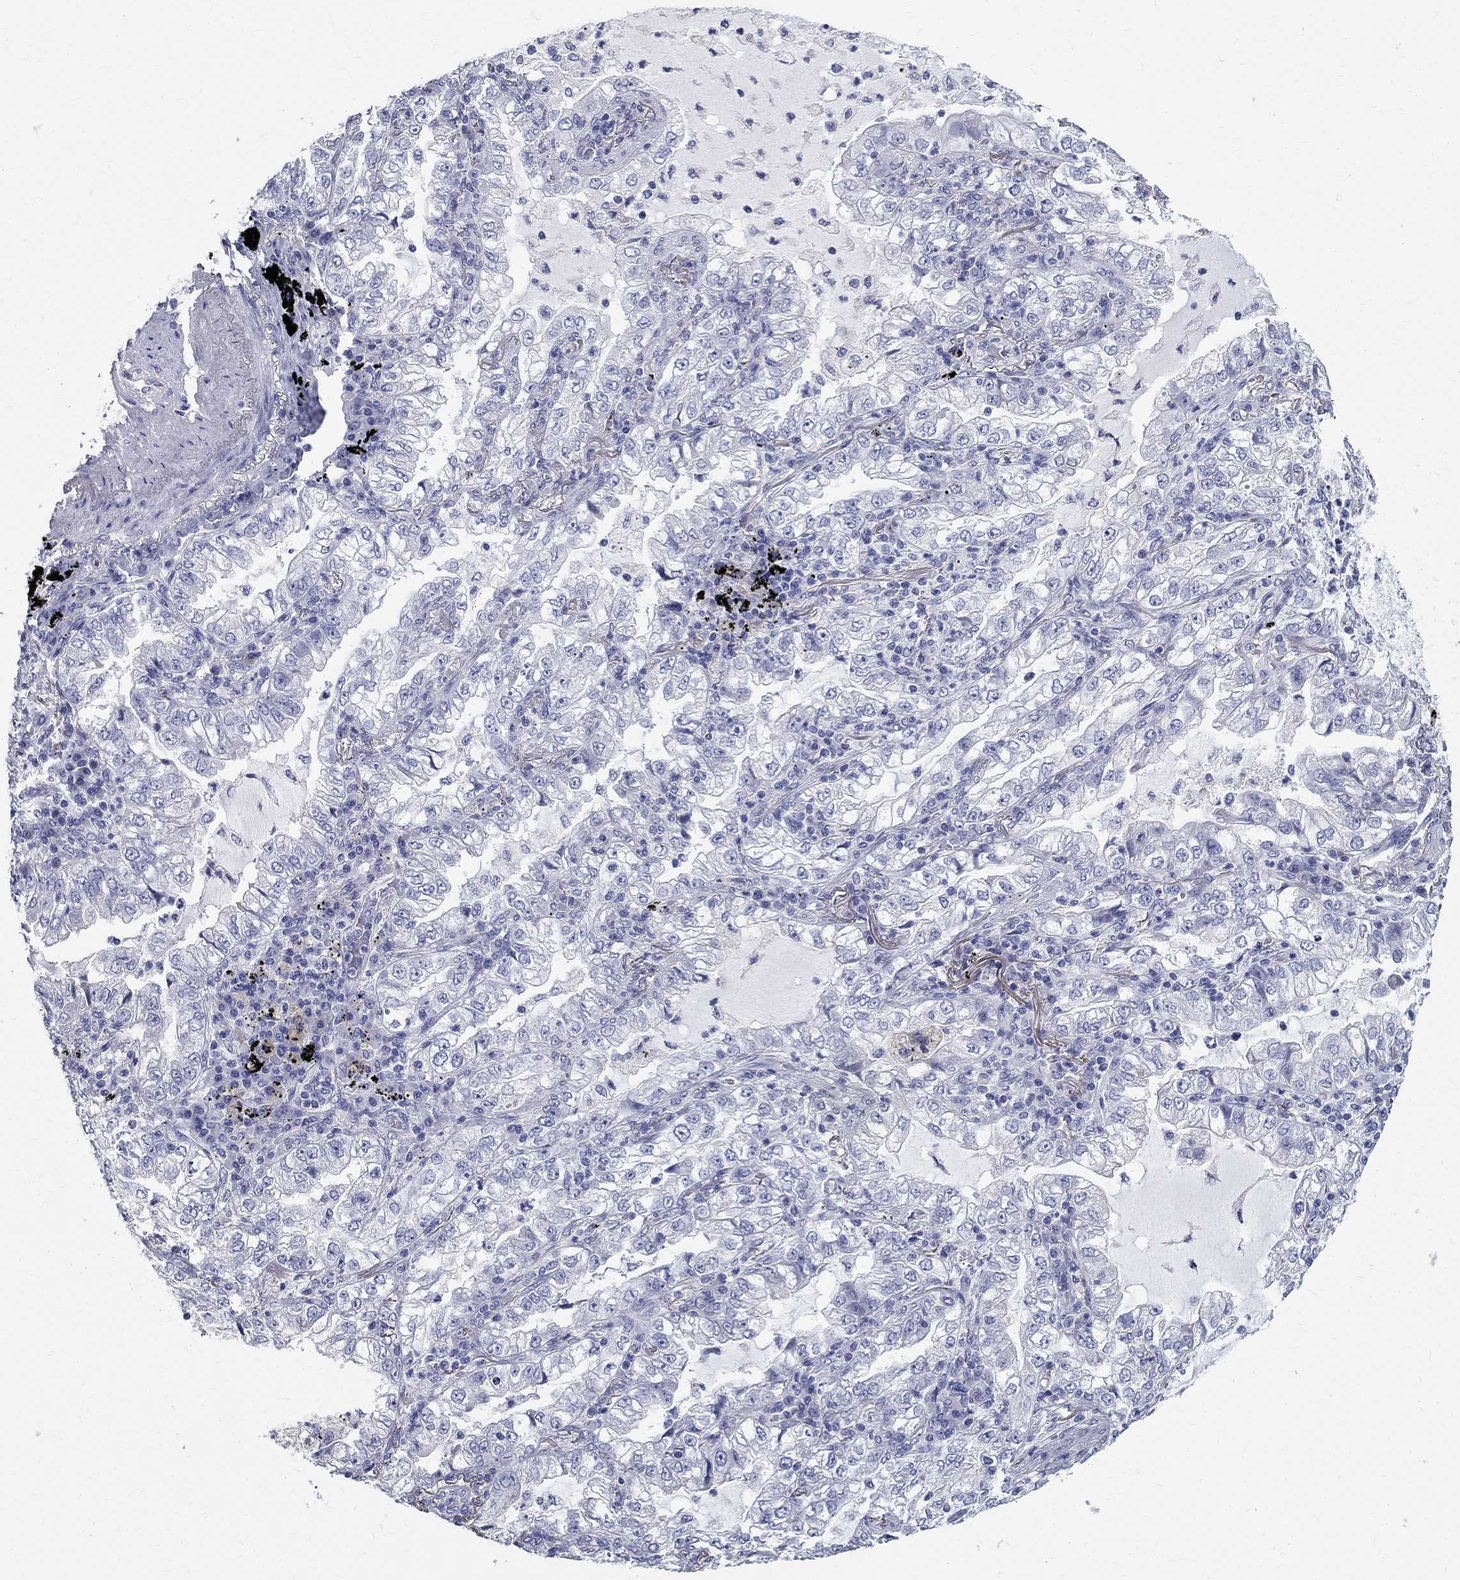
{"staining": {"intensity": "negative", "quantity": "none", "location": "none"}, "tissue": "lung cancer", "cell_type": "Tumor cells", "image_type": "cancer", "snomed": [{"axis": "morphology", "description": "Adenocarcinoma, NOS"}, {"axis": "topography", "description": "Lung"}], "caption": "This histopathology image is of lung cancer (adenocarcinoma) stained with immunohistochemistry to label a protein in brown with the nuclei are counter-stained blue. There is no positivity in tumor cells.", "gene": "TGM4", "patient": {"sex": "female", "age": 73}}